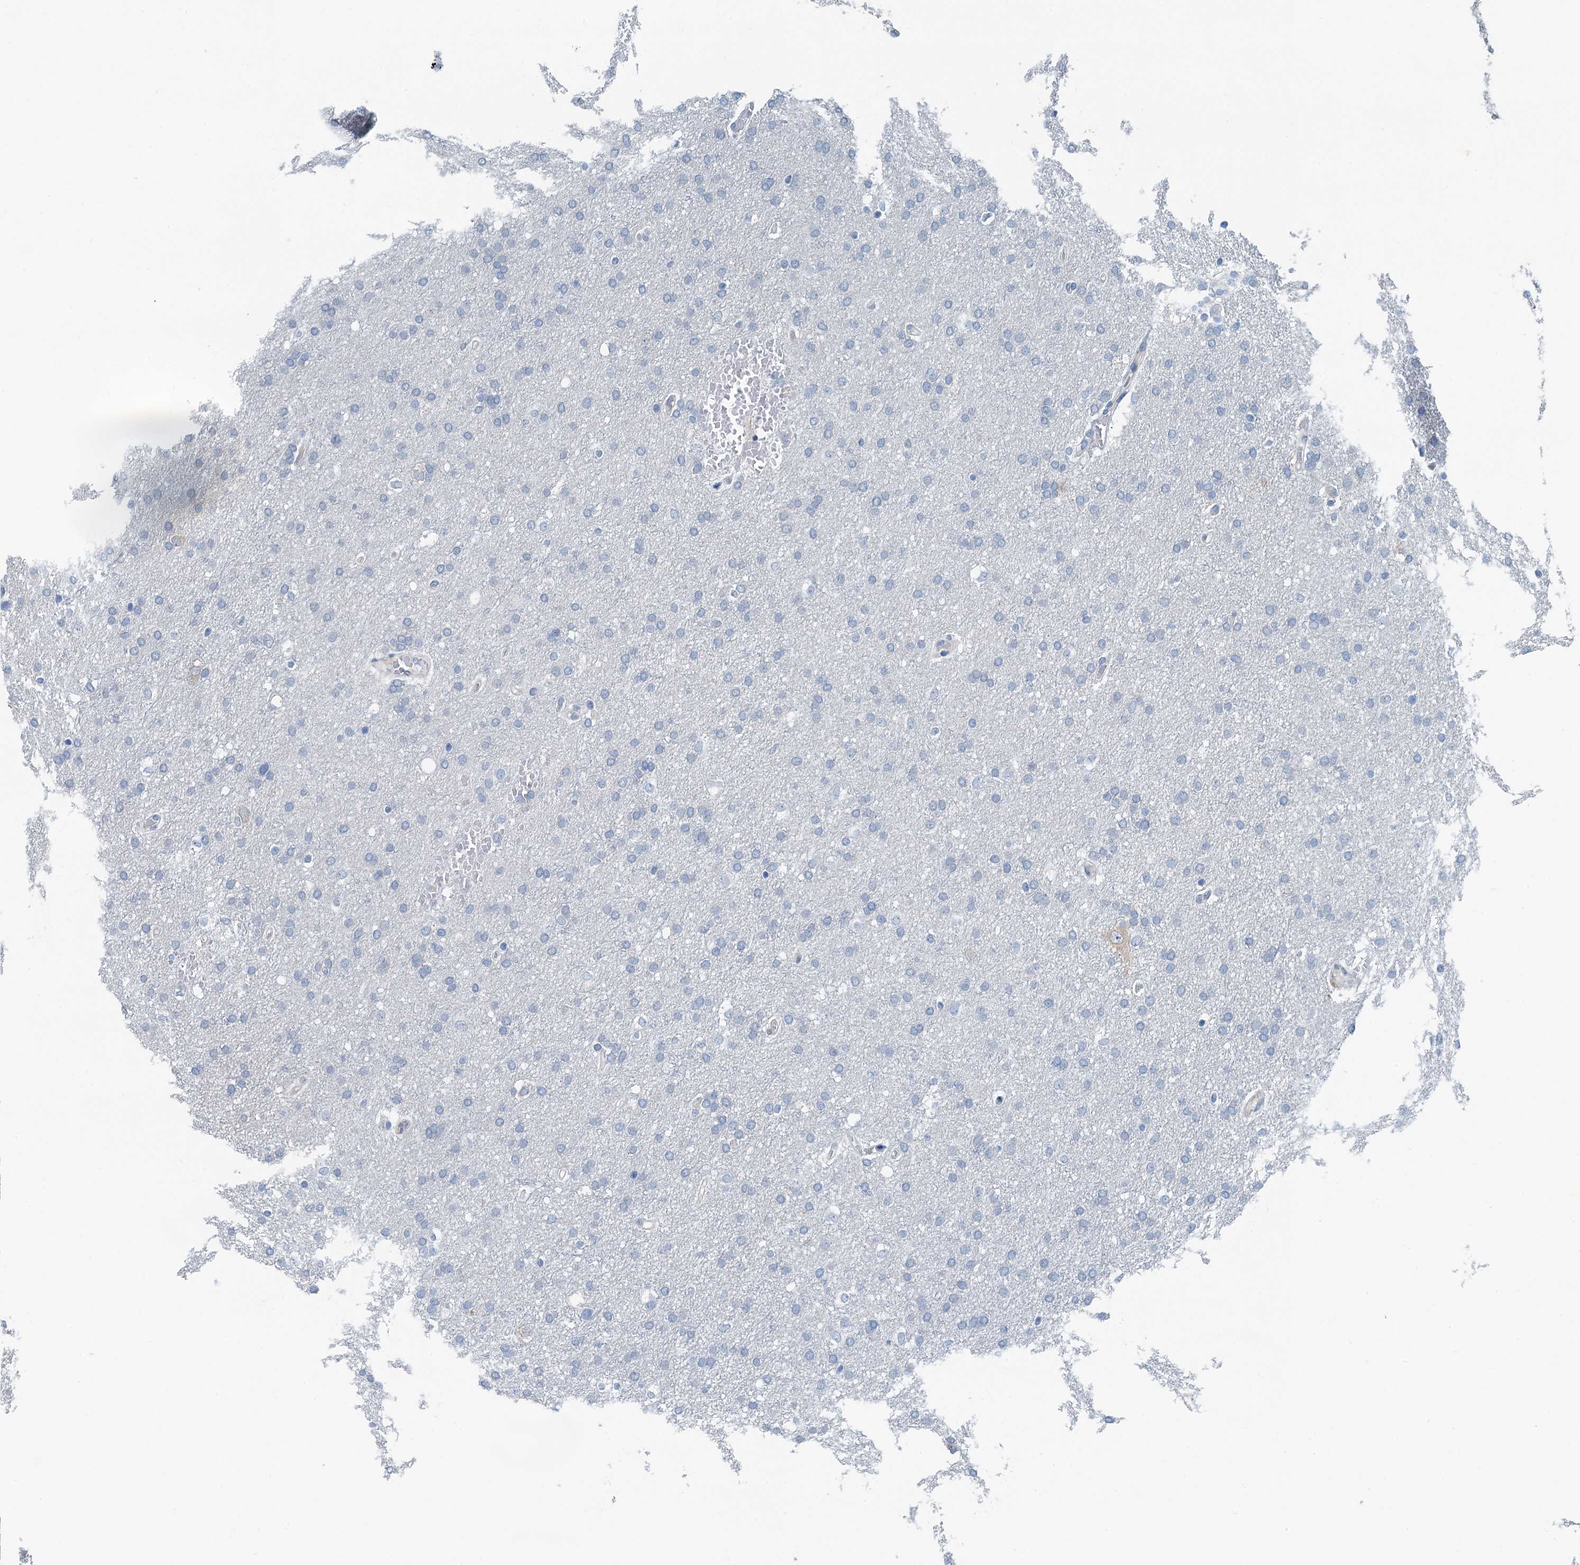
{"staining": {"intensity": "negative", "quantity": "none", "location": "none"}, "tissue": "glioma", "cell_type": "Tumor cells", "image_type": "cancer", "snomed": [{"axis": "morphology", "description": "Glioma, malignant, High grade"}, {"axis": "topography", "description": "Cerebral cortex"}], "caption": "The micrograph exhibits no significant staining in tumor cells of malignant high-grade glioma.", "gene": "GFOD2", "patient": {"sex": "female", "age": 36}}